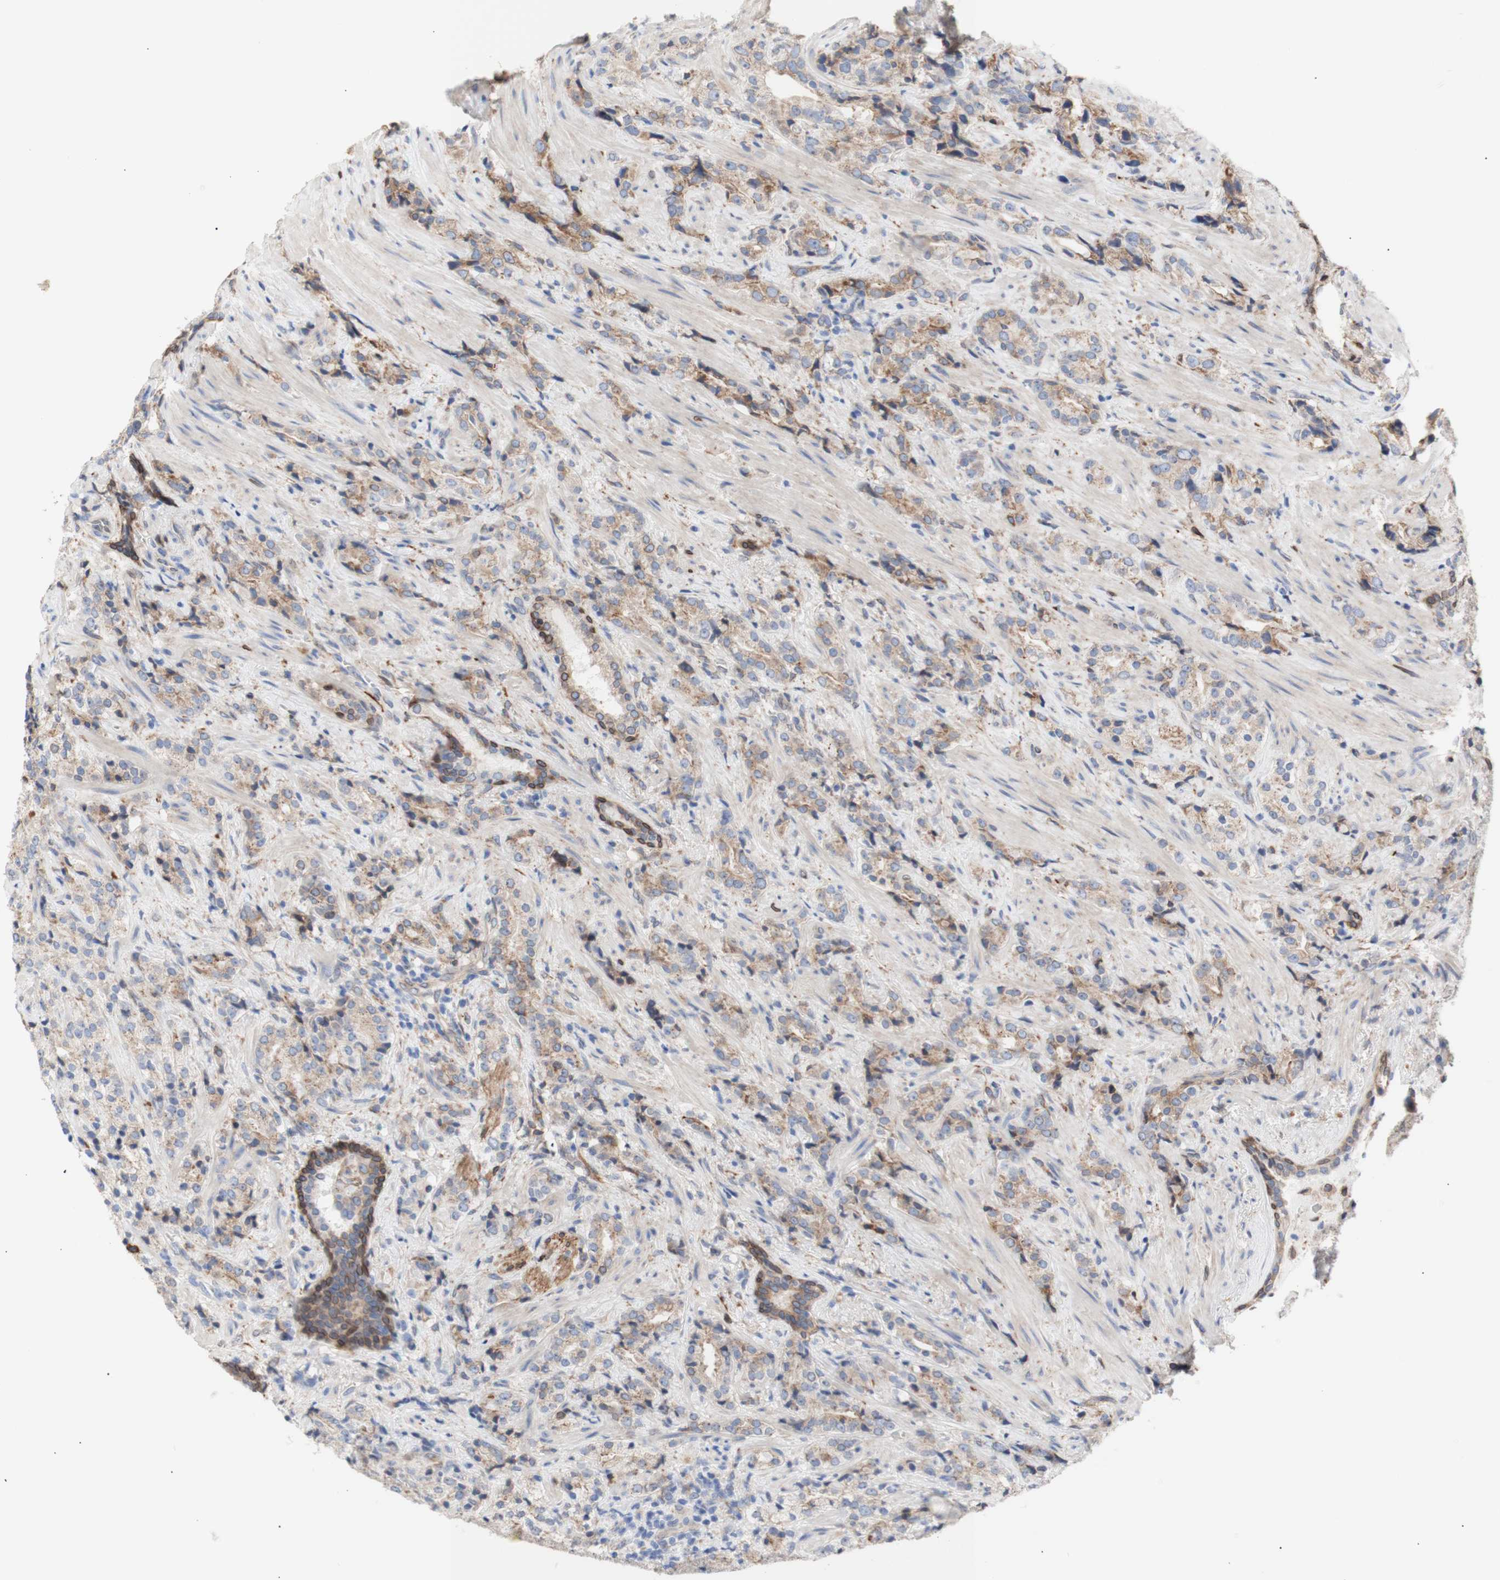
{"staining": {"intensity": "weak", "quantity": ">75%", "location": "cytoplasmic/membranous"}, "tissue": "prostate cancer", "cell_type": "Tumor cells", "image_type": "cancer", "snomed": [{"axis": "morphology", "description": "Adenocarcinoma, High grade"}, {"axis": "topography", "description": "Prostate"}], "caption": "An IHC micrograph of tumor tissue is shown. Protein staining in brown highlights weak cytoplasmic/membranous positivity in prostate high-grade adenocarcinoma within tumor cells. The staining was performed using DAB (3,3'-diaminobenzidine) to visualize the protein expression in brown, while the nuclei were stained in blue with hematoxylin (Magnification: 20x).", "gene": "ERLIN1", "patient": {"sex": "male", "age": 71}}